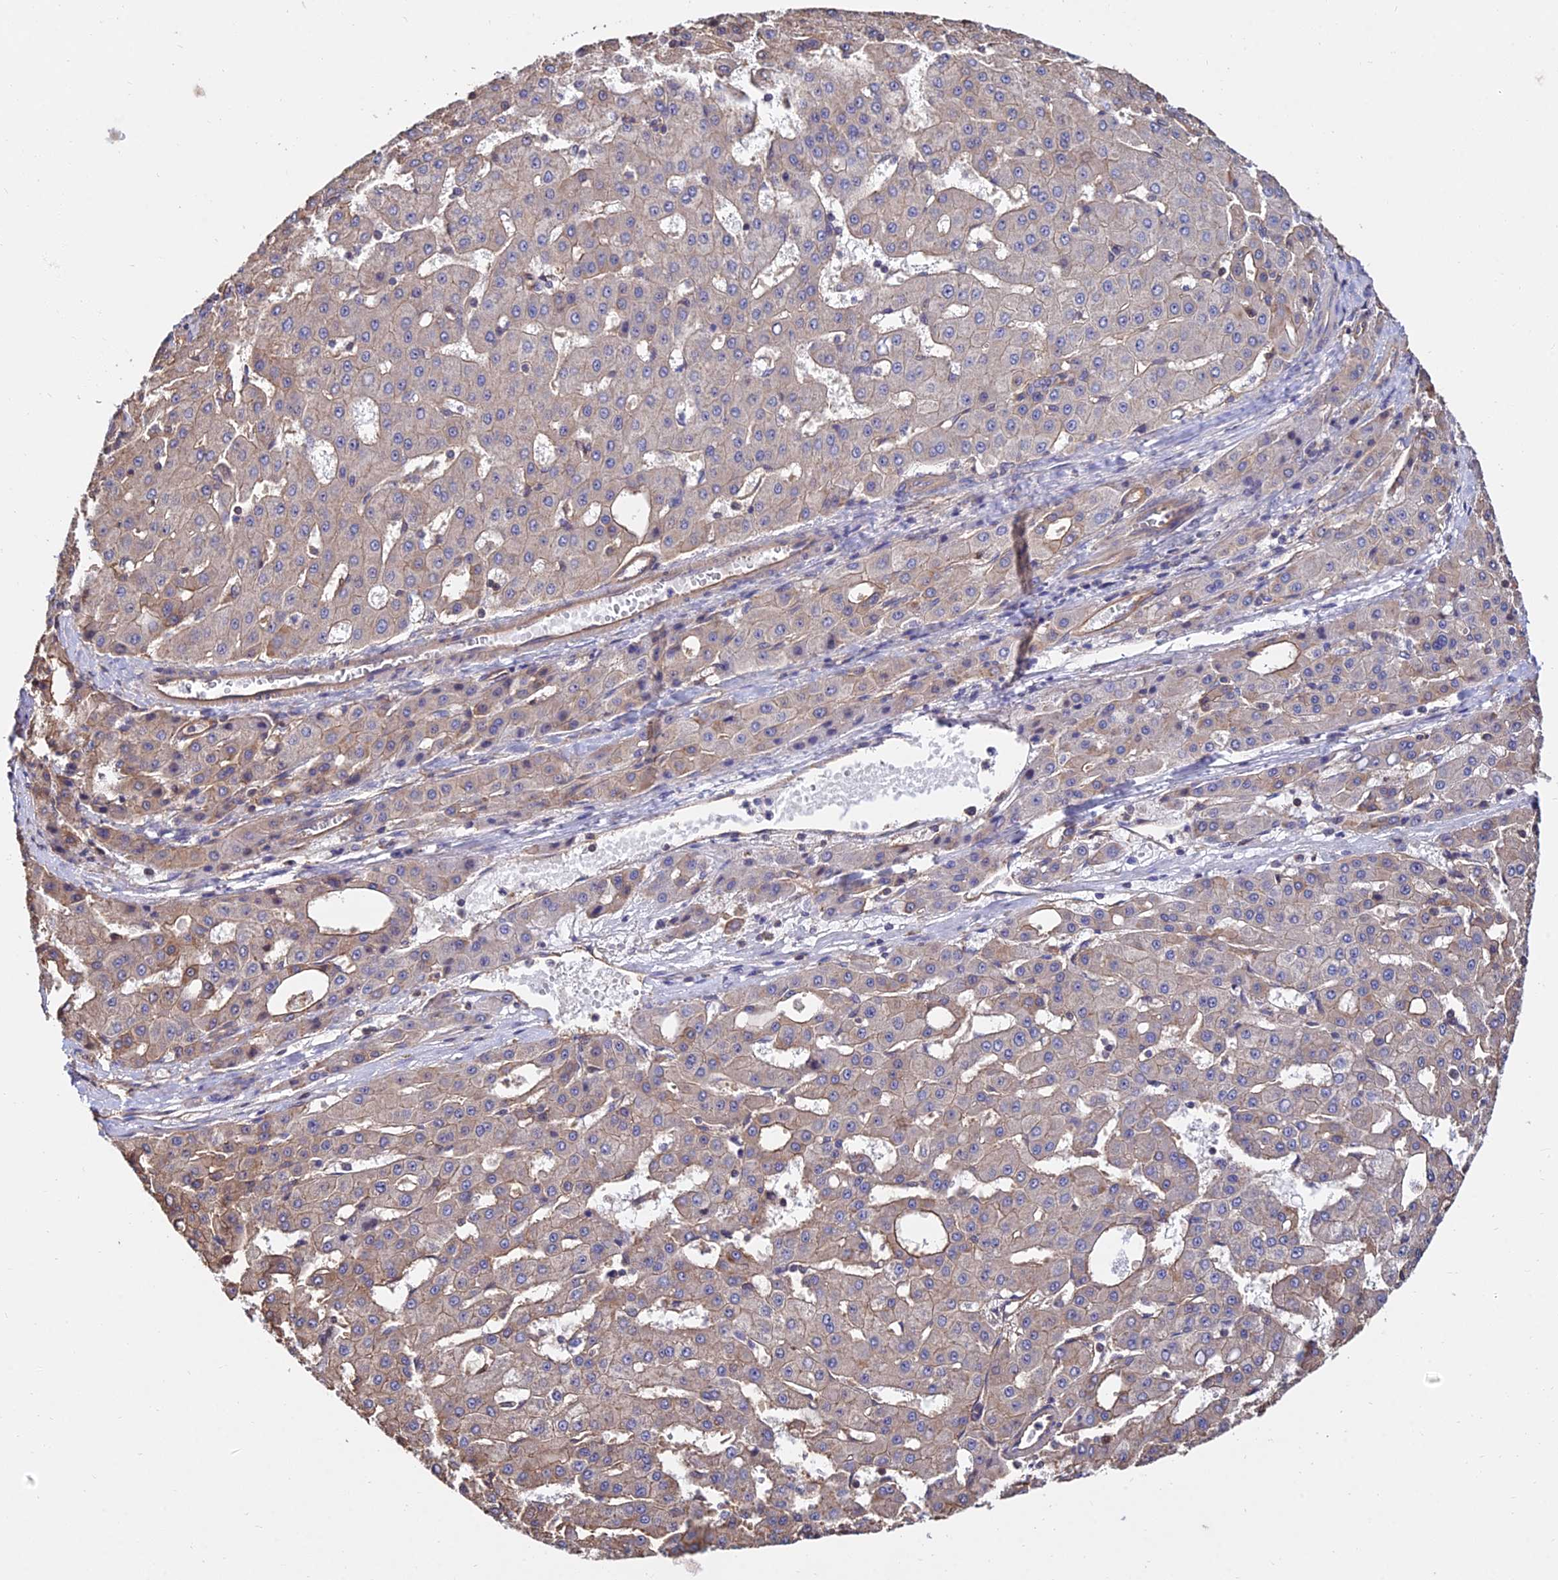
{"staining": {"intensity": "negative", "quantity": "none", "location": "none"}, "tissue": "liver cancer", "cell_type": "Tumor cells", "image_type": "cancer", "snomed": [{"axis": "morphology", "description": "Carcinoma, Hepatocellular, NOS"}, {"axis": "topography", "description": "Liver"}], "caption": "A micrograph of human liver cancer (hepatocellular carcinoma) is negative for staining in tumor cells. Nuclei are stained in blue.", "gene": "CALM2", "patient": {"sex": "male", "age": 47}}